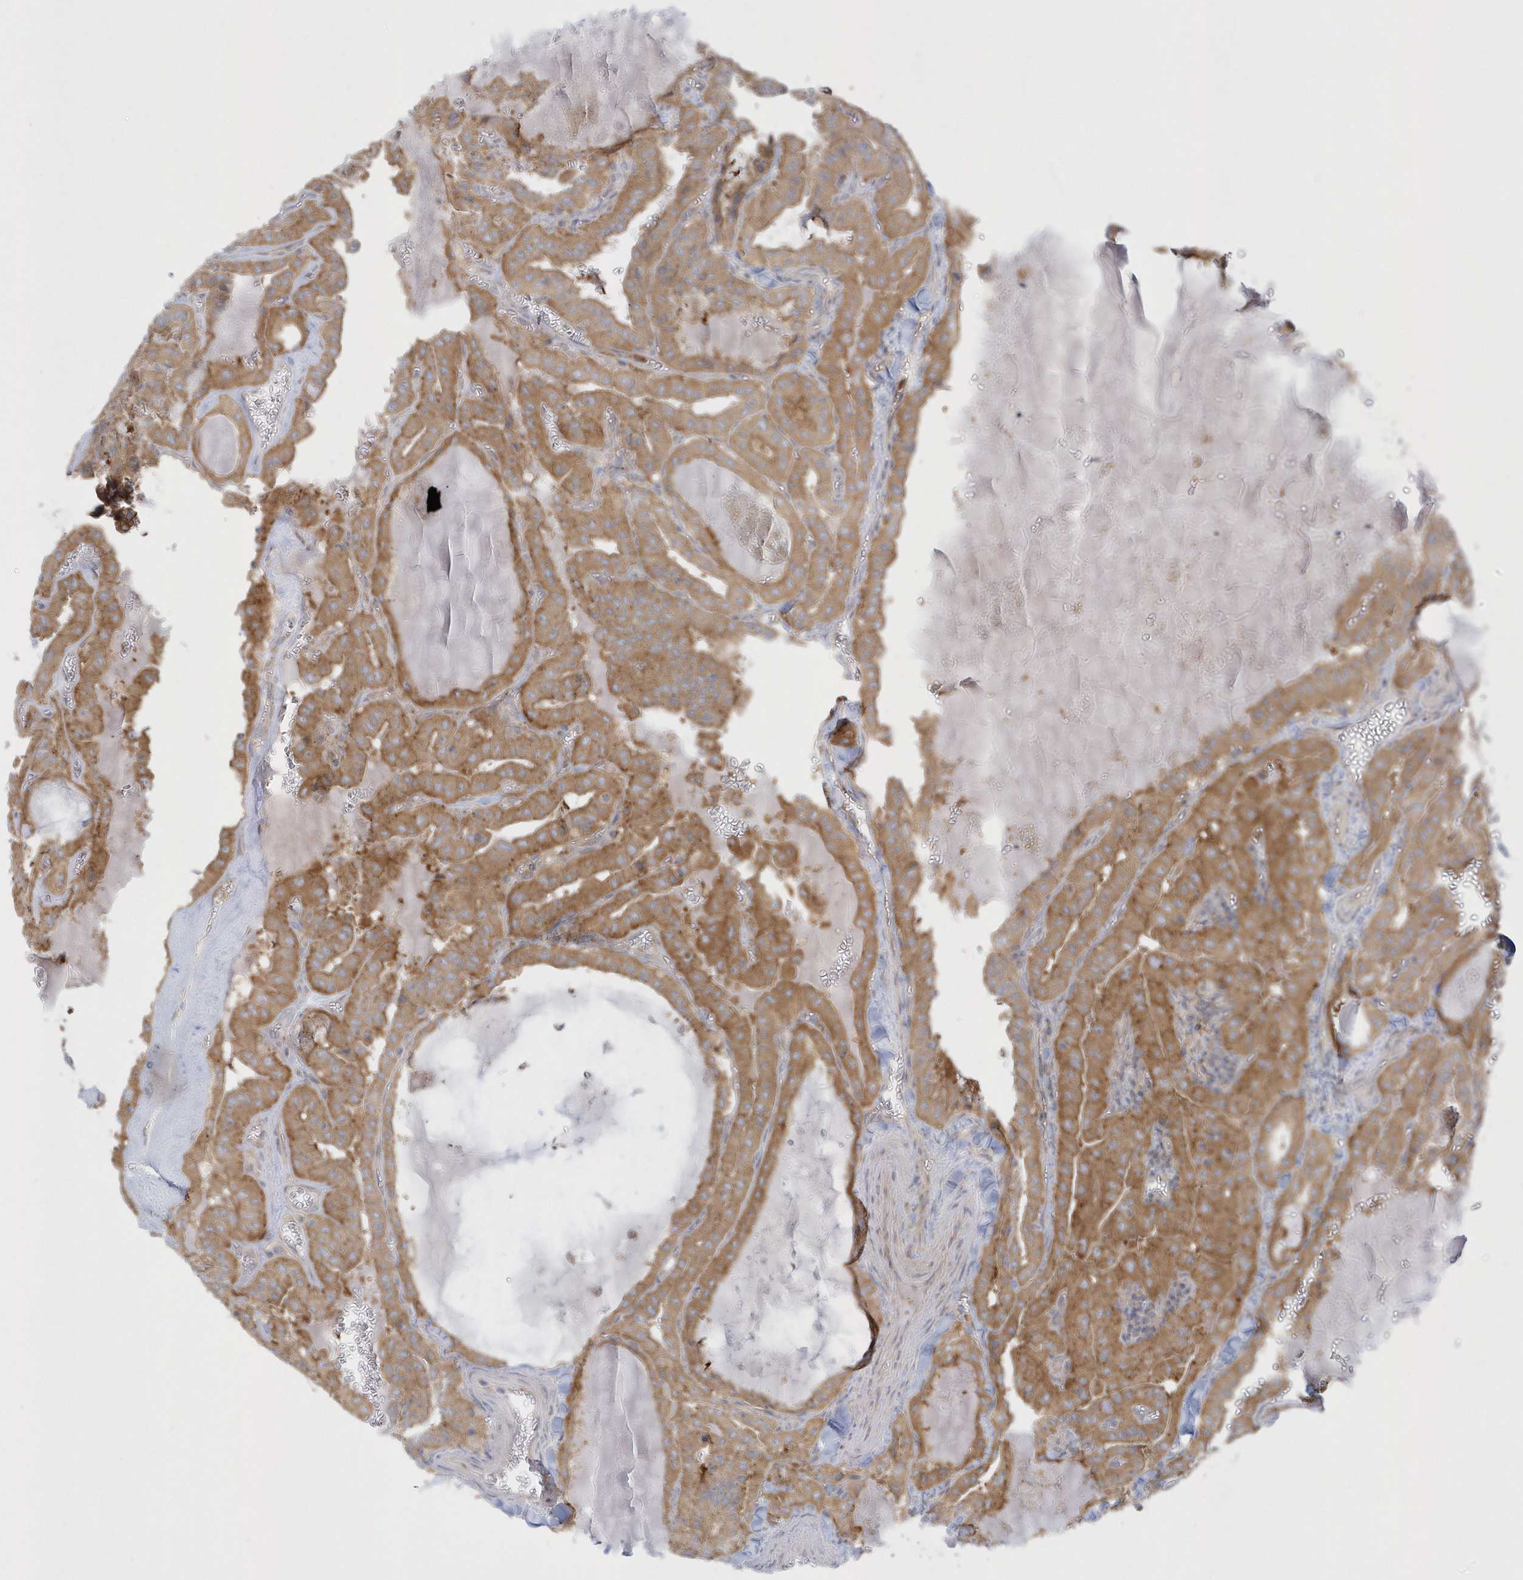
{"staining": {"intensity": "moderate", "quantity": ">75%", "location": "cytoplasmic/membranous"}, "tissue": "thyroid cancer", "cell_type": "Tumor cells", "image_type": "cancer", "snomed": [{"axis": "morphology", "description": "Papillary adenocarcinoma, NOS"}, {"axis": "topography", "description": "Thyroid gland"}], "caption": "This image shows immunohistochemistry staining of human thyroid cancer (papillary adenocarcinoma), with medium moderate cytoplasmic/membranous positivity in about >75% of tumor cells.", "gene": "DNAJC18", "patient": {"sex": "male", "age": 52}}